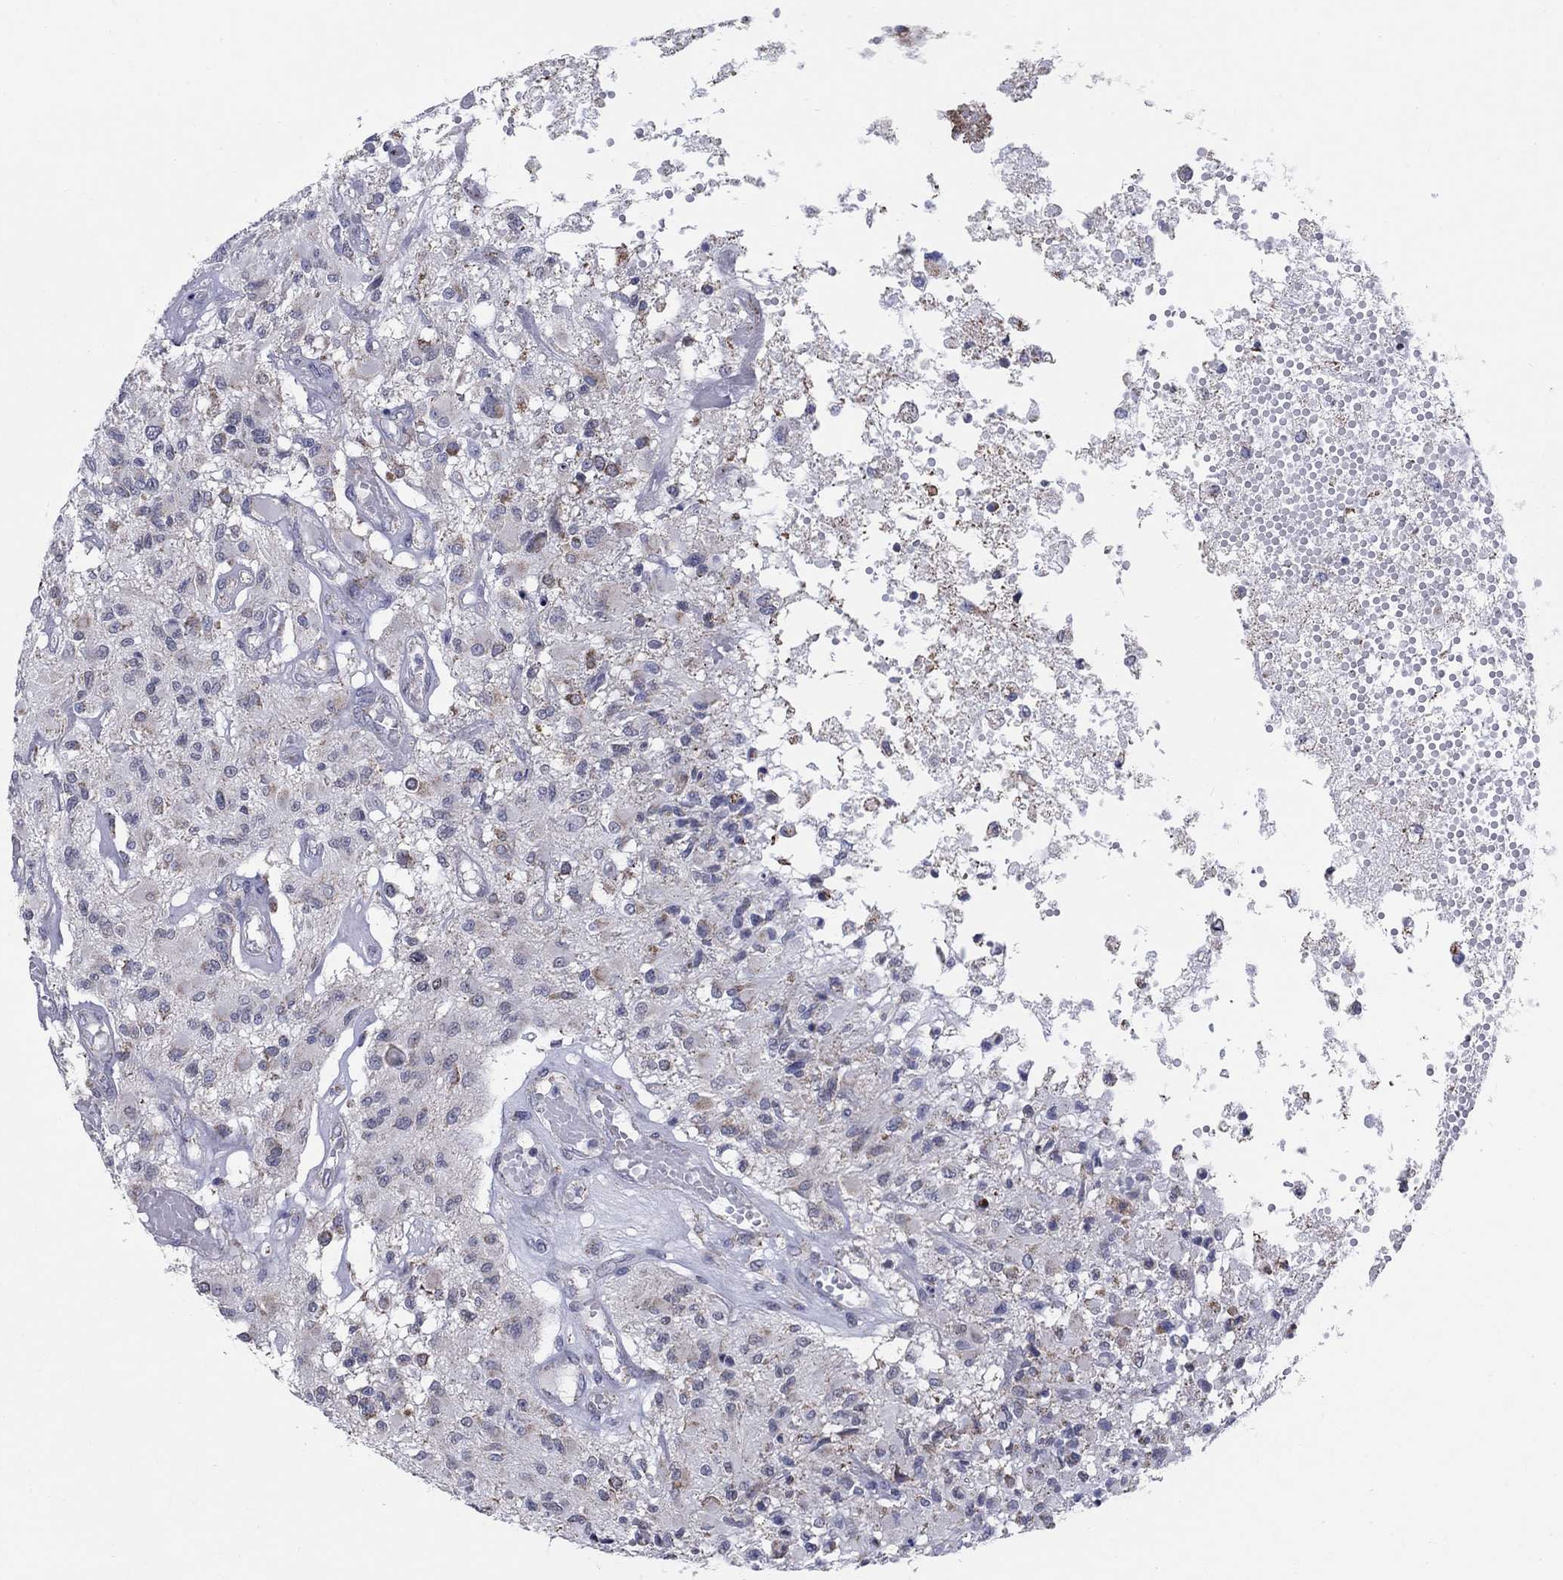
{"staining": {"intensity": "negative", "quantity": "none", "location": "none"}, "tissue": "glioma", "cell_type": "Tumor cells", "image_type": "cancer", "snomed": [{"axis": "morphology", "description": "Glioma, malignant, High grade"}, {"axis": "topography", "description": "Brain"}], "caption": "Malignant high-grade glioma stained for a protein using IHC demonstrates no staining tumor cells.", "gene": "KISS1R", "patient": {"sex": "female", "age": 63}}